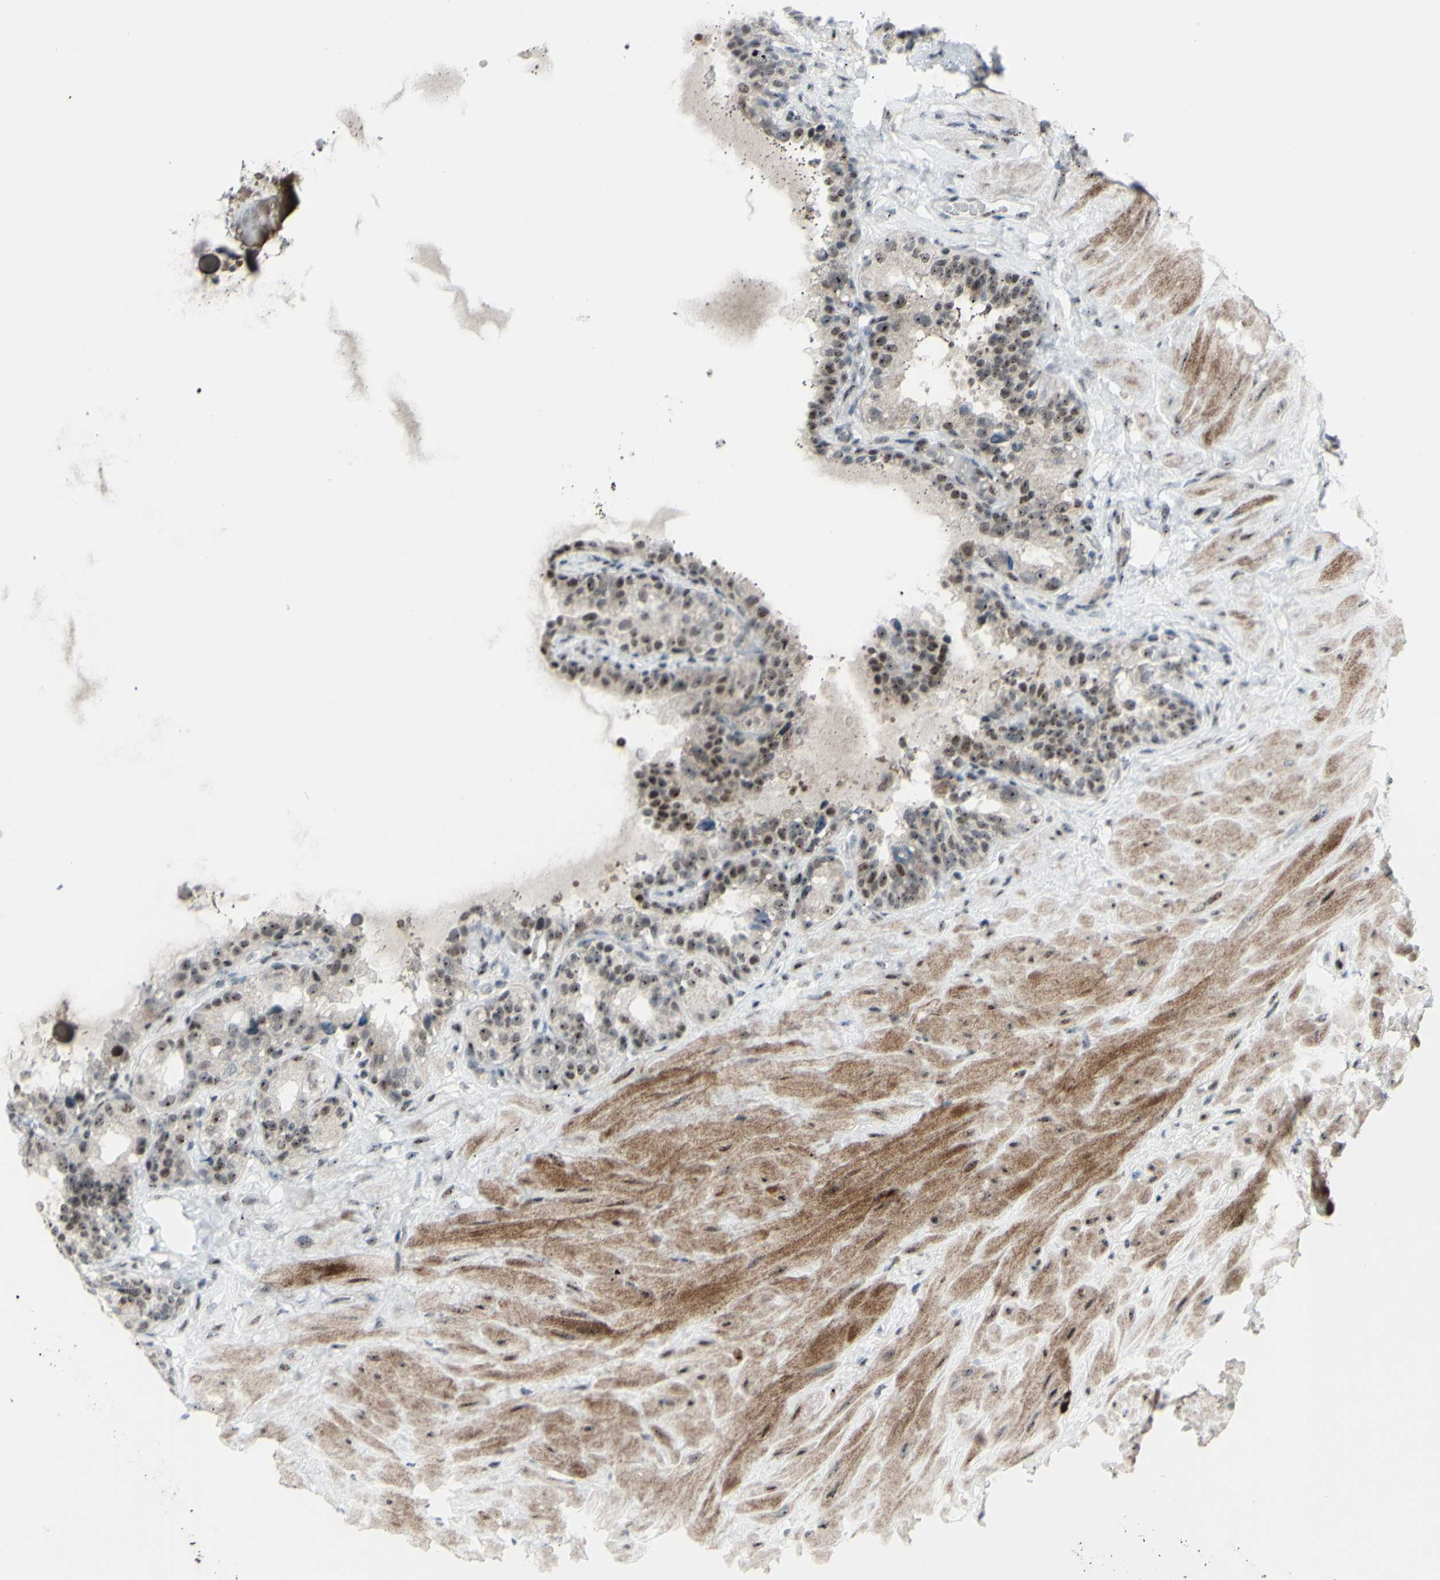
{"staining": {"intensity": "moderate", "quantity": ">75%", "location": "nuclear"}, "tissue": "seminal vesicle", "cell_type": "Glandular cells", "image_type": "normal", "snomed": [{"axis": "morphology", "description": "Normal tissue, NOS"}, {"axis": "topography", "description": "Seminal veicle"}], "caption": "A high-resolution histopathology image shows immunohistochemistry (IHC) staining of normal seminal vesicle, which exhibits moderate nuclear expression in approximately >75% of glandular cells. Using DAB (3,3'-diaminobenzidine) (brown) and hematoxylin (blue) stains, captured at high magnification using brightfield microscopy.", "gene": "POLR1A", "patient": {"sex": "male", "age": 68}}